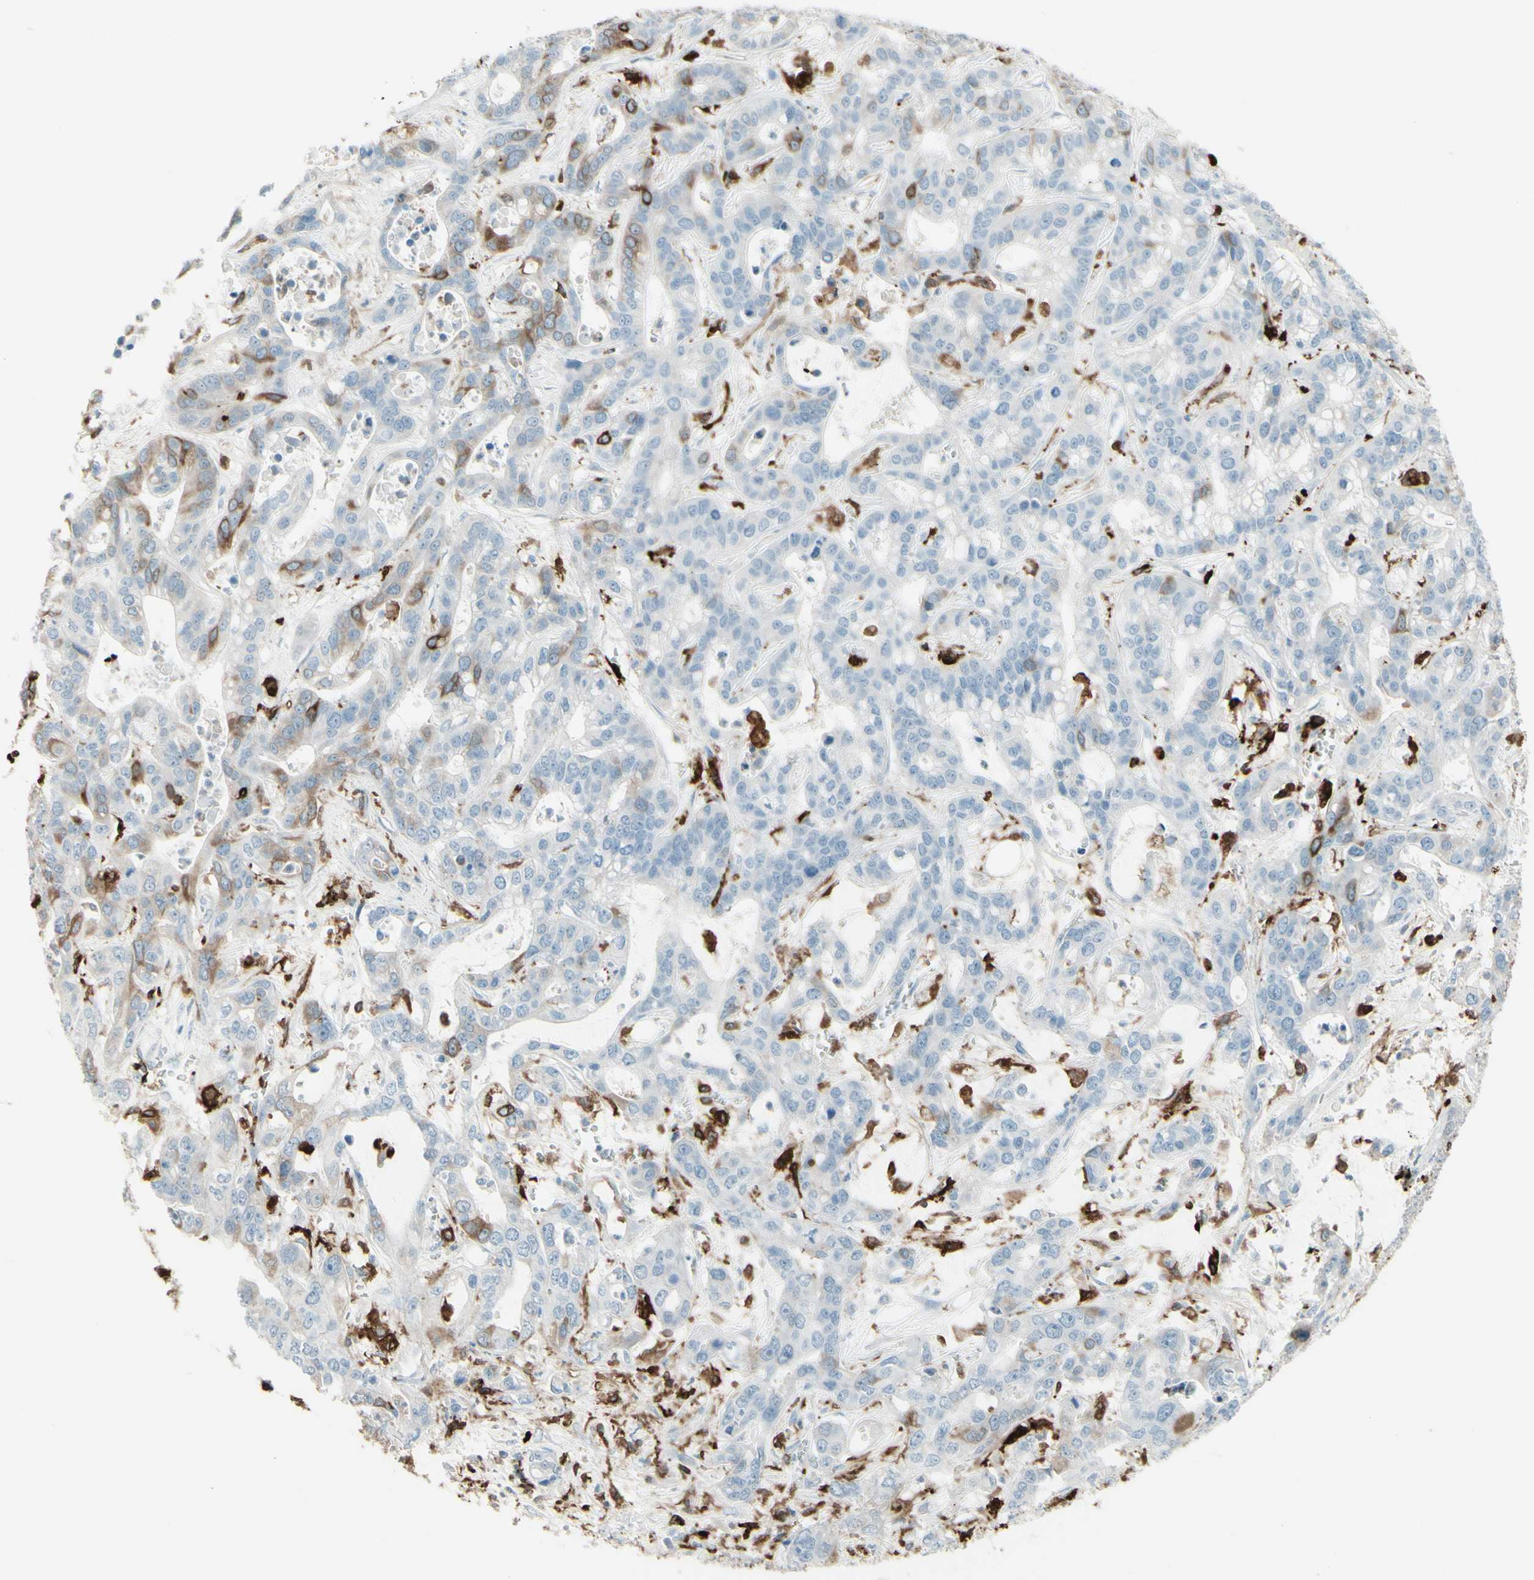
{"staining": {"intensity": "weak", "quantity": "<25%", "location": "cytoplasmic/membranous"}, "tissue": "liver cancer", "cell_type": "Tumor cells", "image_type": "cancer", "snomed": [{"axis": "morphology", "description": "Cholangiocarcinoma"}, {"axis": "topography", "description": "Liver"}], "caption": "Image shows no protein staining in tumor cells of cholangiocarcinoma (liver) tissue.", "gene": "HLA-DPB1", "patient": {"sex": "female", "age": 65}}